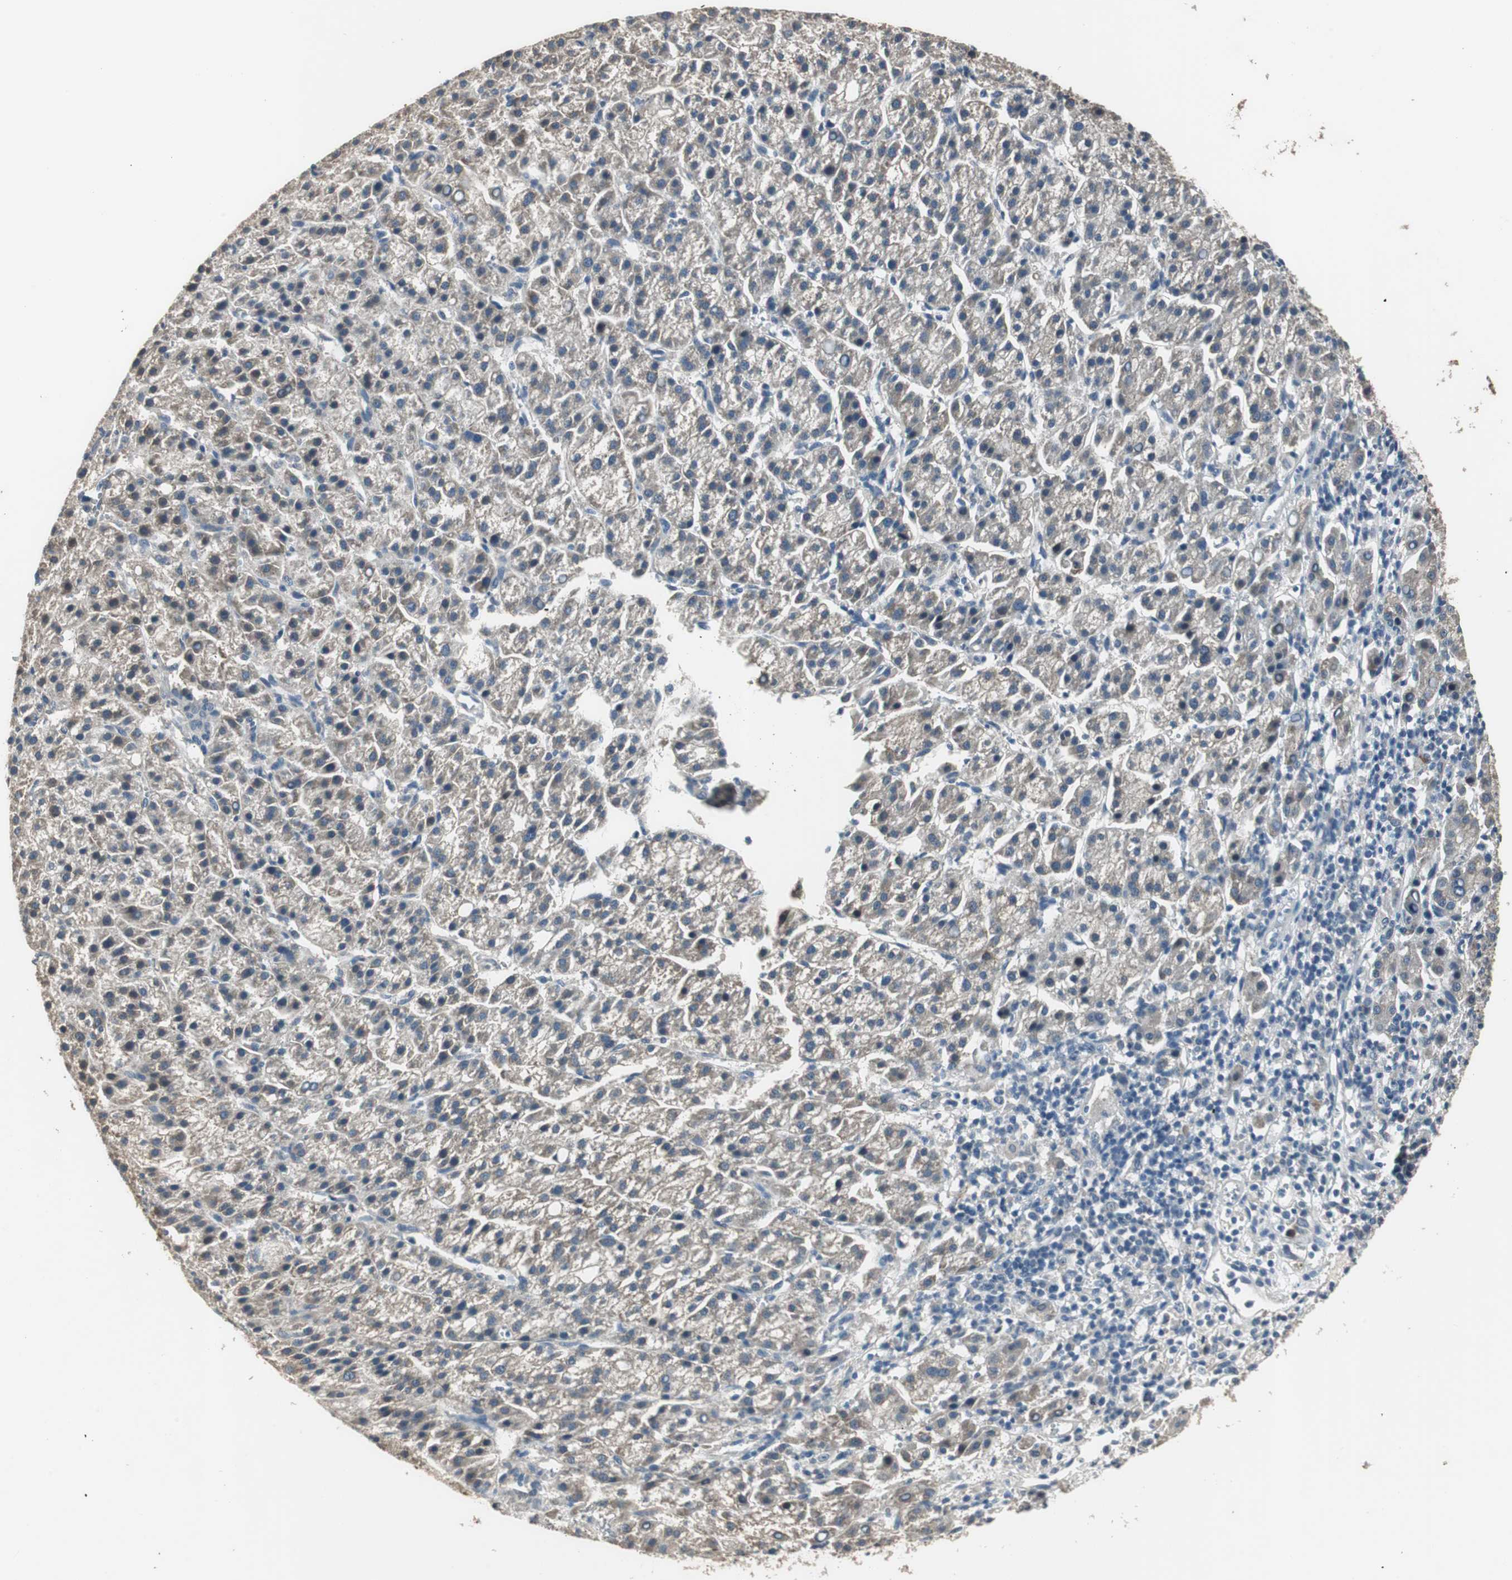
{"staining": {"intensity": "moderate", "quantity": "25%-75%", "location": "cytoplasmic/membranous"}, "tissue": "liver cancer", "cell_type": "Tumor cells", "image_type": "cancer", "snomed": [{"axis": "morphology", "description": "Carcinoma, Hepatocellular, NOS"}, {"axis": "topography", "description": "Liver"}], "caption": "Immunohistochemistry (IHC) (DAB (3,3'-diaminobenzidine)) staining of human liver cancer (hepatocellular carcinoma) exhibits moderate cytoplasmic/membranous protein expression in about 25%-75% of tumor cells.", "gene": "PI4KB", "patient": {"sex": "female", "age": 58}}